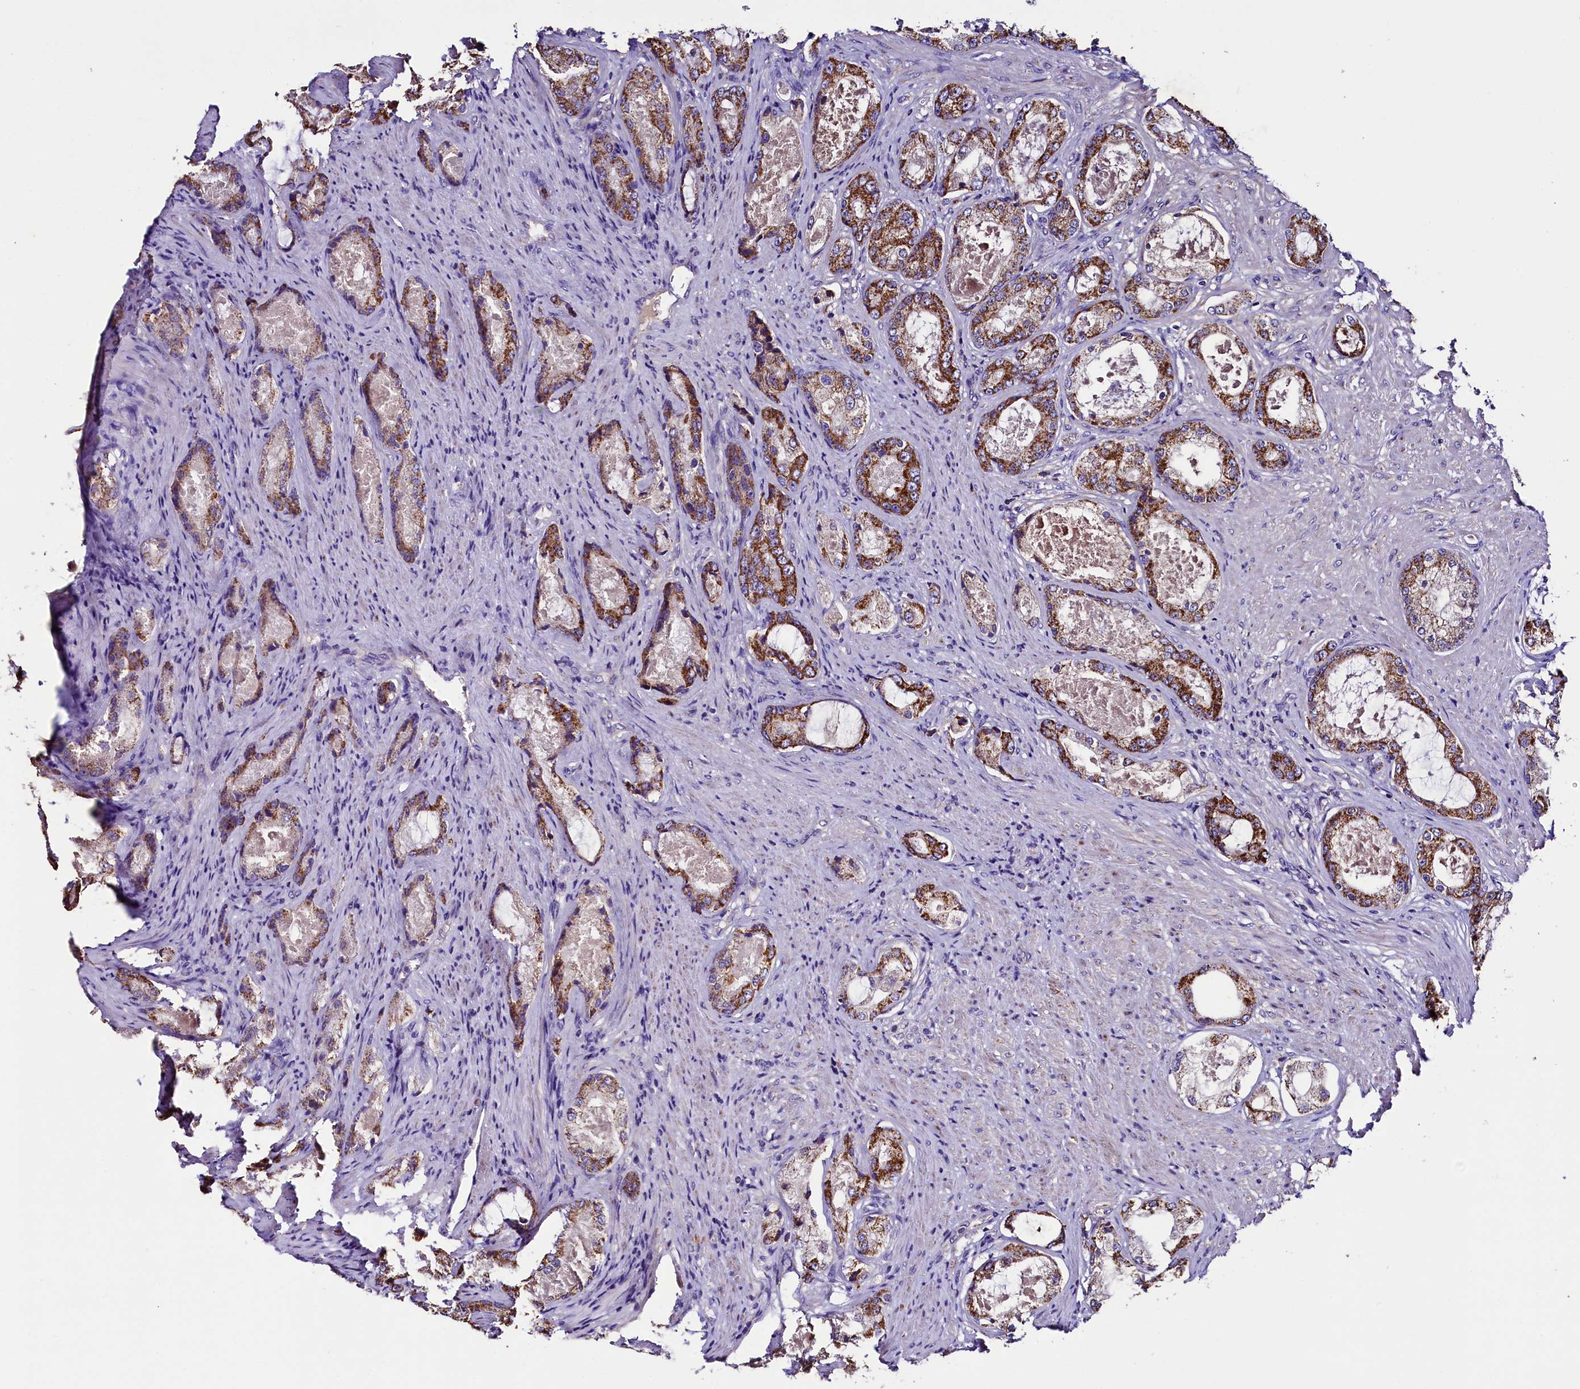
{"staining": {"intensity": "moderate", "quantity": ">75%", "location": "cytoplasmic/membranous"}, "tissue": "prostate cancer", "cell_type": "Tumor cells", "image_type": "cancer", "snomed": [{"axis": "morphology", "description": "Adenocarcinoma, Low grade"}, {"axis": "topography", "description": "Prostate"}], "caption": "Human prostate low-grade adenocarcinoma stained for a protein (brown) exhibits moderate cytoplasmic/membranous positive positivity in approximately >75% of tumor cells.", "gene": "SIX5", "patient": {"sex": "male", "age": 68}}